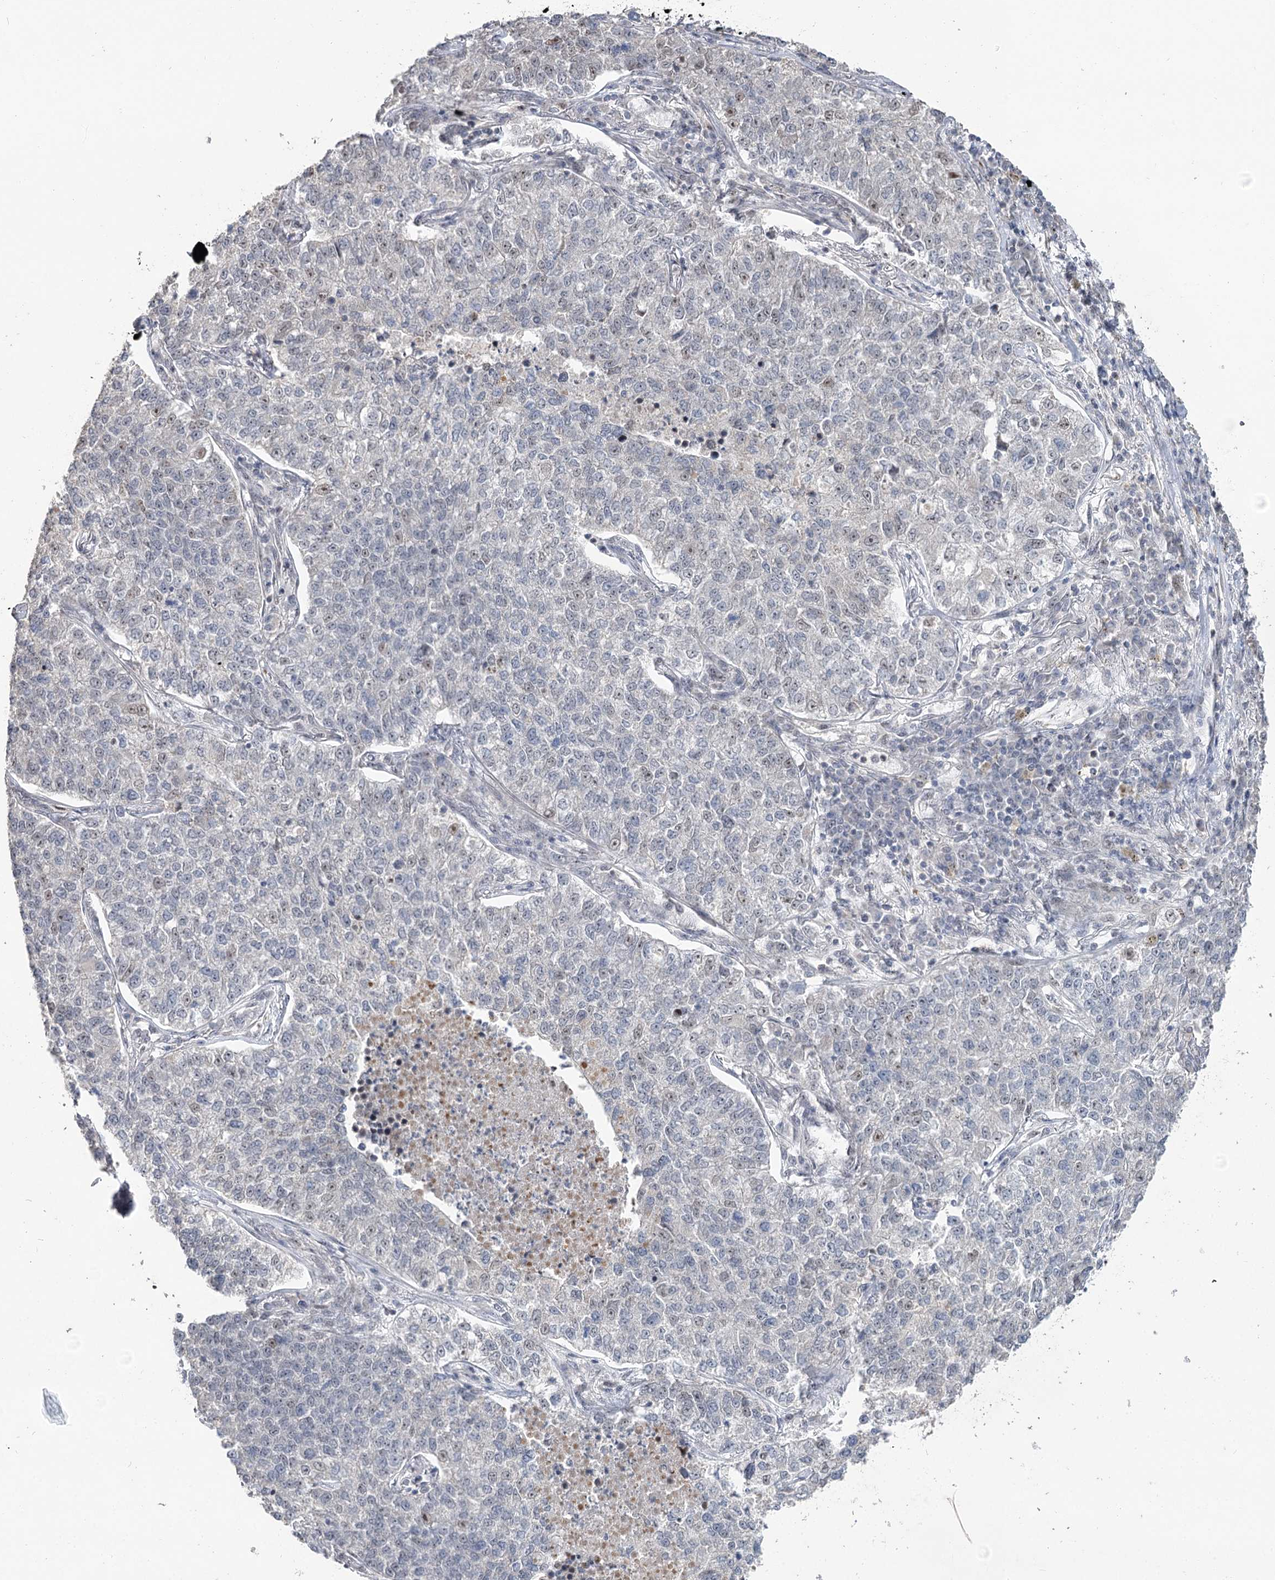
{"staining": {"intensity": "weak", "quantity": "<25%", "location": "nuclear"}, "tissue": "lung cancer", "cell_type": "Tumor cells", "image_type": "cancer", "snomed": [{"axis": "morphology", "description": "Adenocarcinoma, NOS"}, {"axis": "topography", "description": "Lung"}], "caption": "This is an IHC photomicrograph of lung adenocarcinoma. There is no expression in tumor cells.", "gene": "RUFY4", "patient": {"sex": "male", "age": 49}}